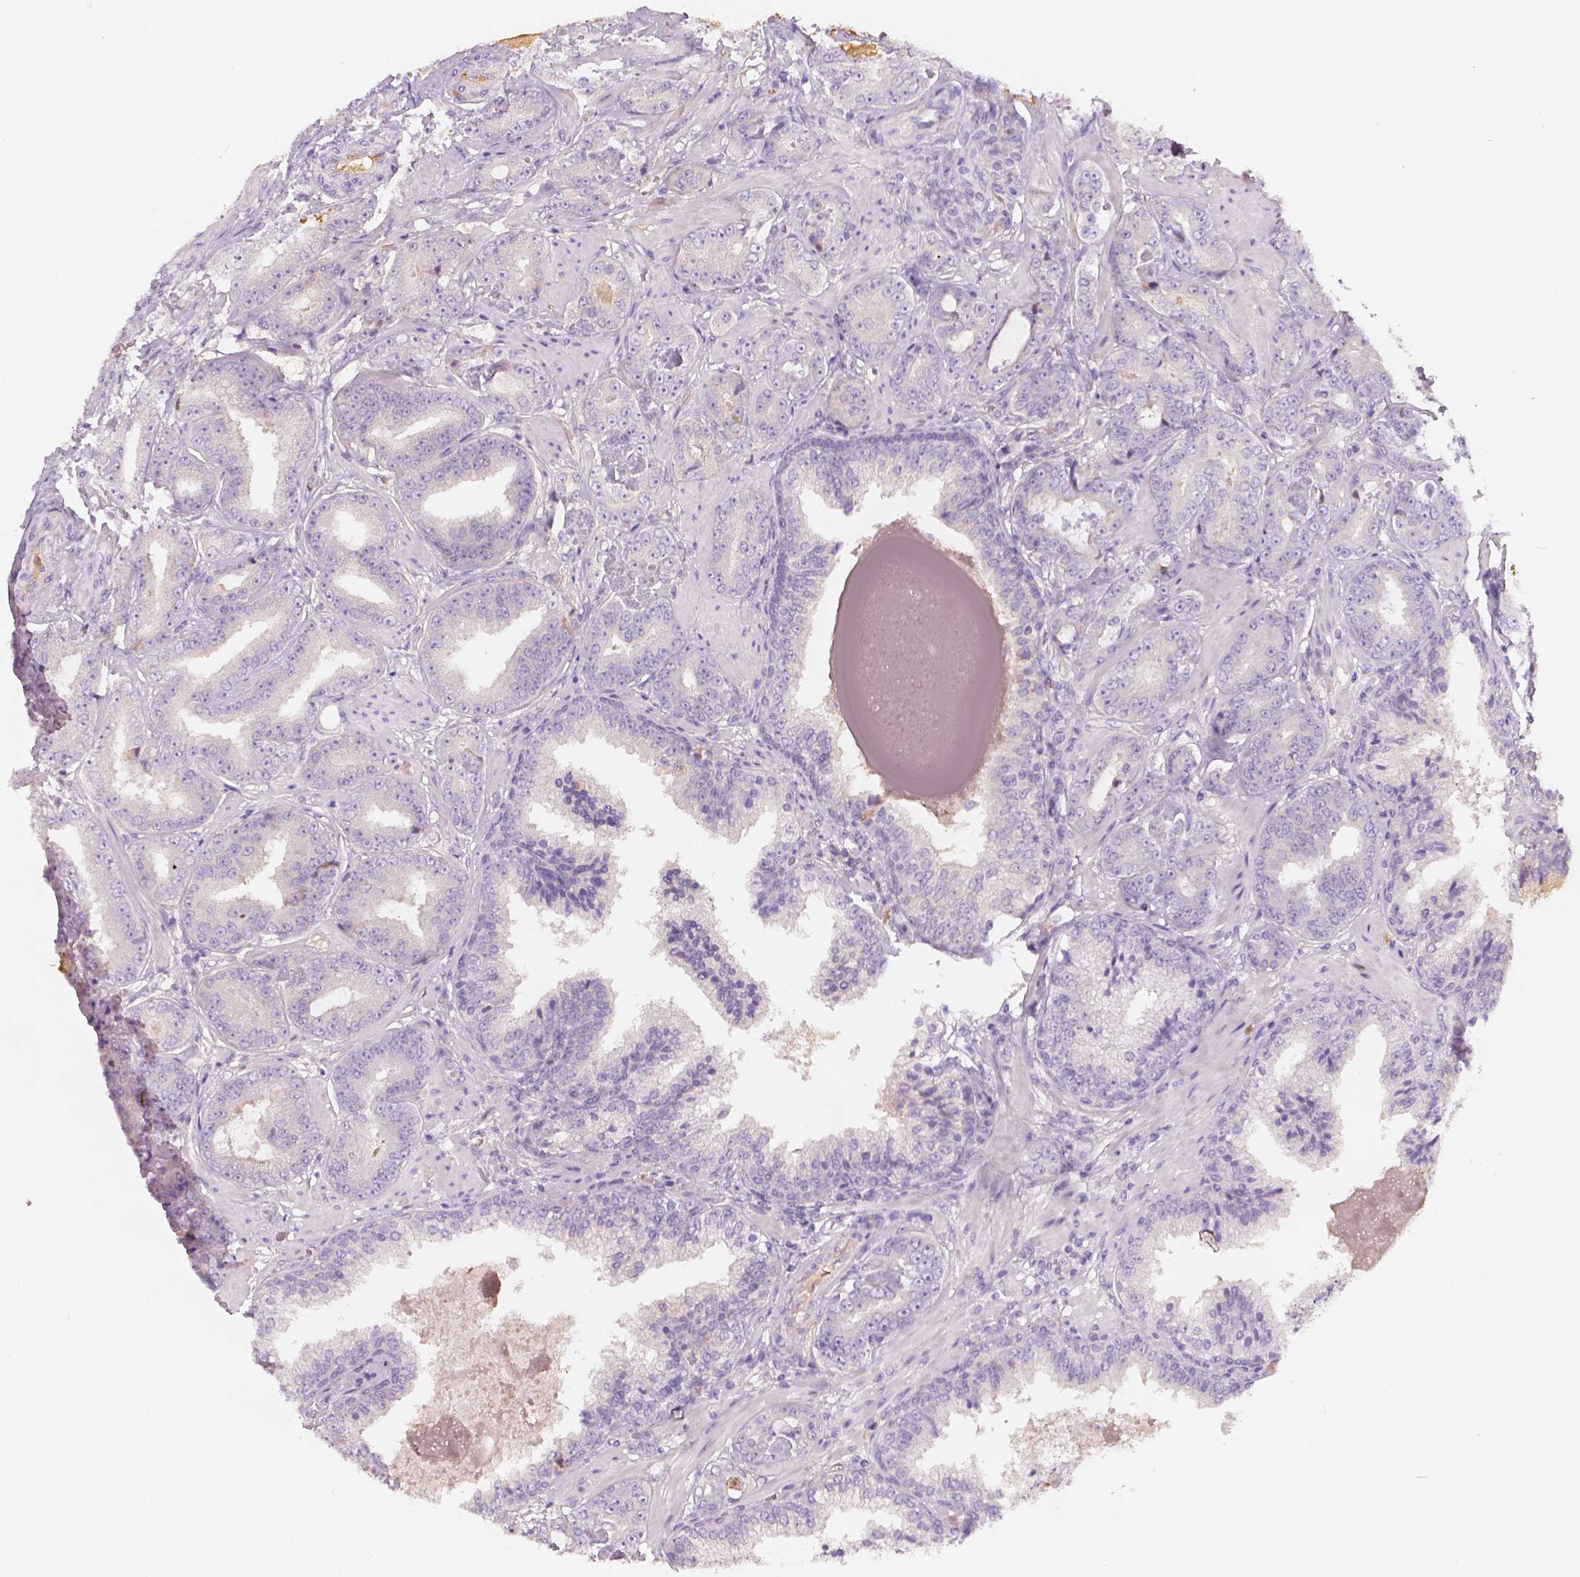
{"staining": {"intensity": "negative", "quantity": "none", "location": "none"}, "tissue": "prostate cancer", "cell_type": "Tumor cells", "image_type": "cancer", "snomed": [{"axis": "morphology", "description": "Adenocarcinoma, Low grade"}, {"axis": "topography", "description": "Prostate"}], "caption": "Human adenocarcinoma (low-grade) (prostate) stained for a protein using immunohistochemistry (IHC) shows no staining in tumor cells.", "gene": "APOA4", "patient": {"sex": "male", "age": 60}}